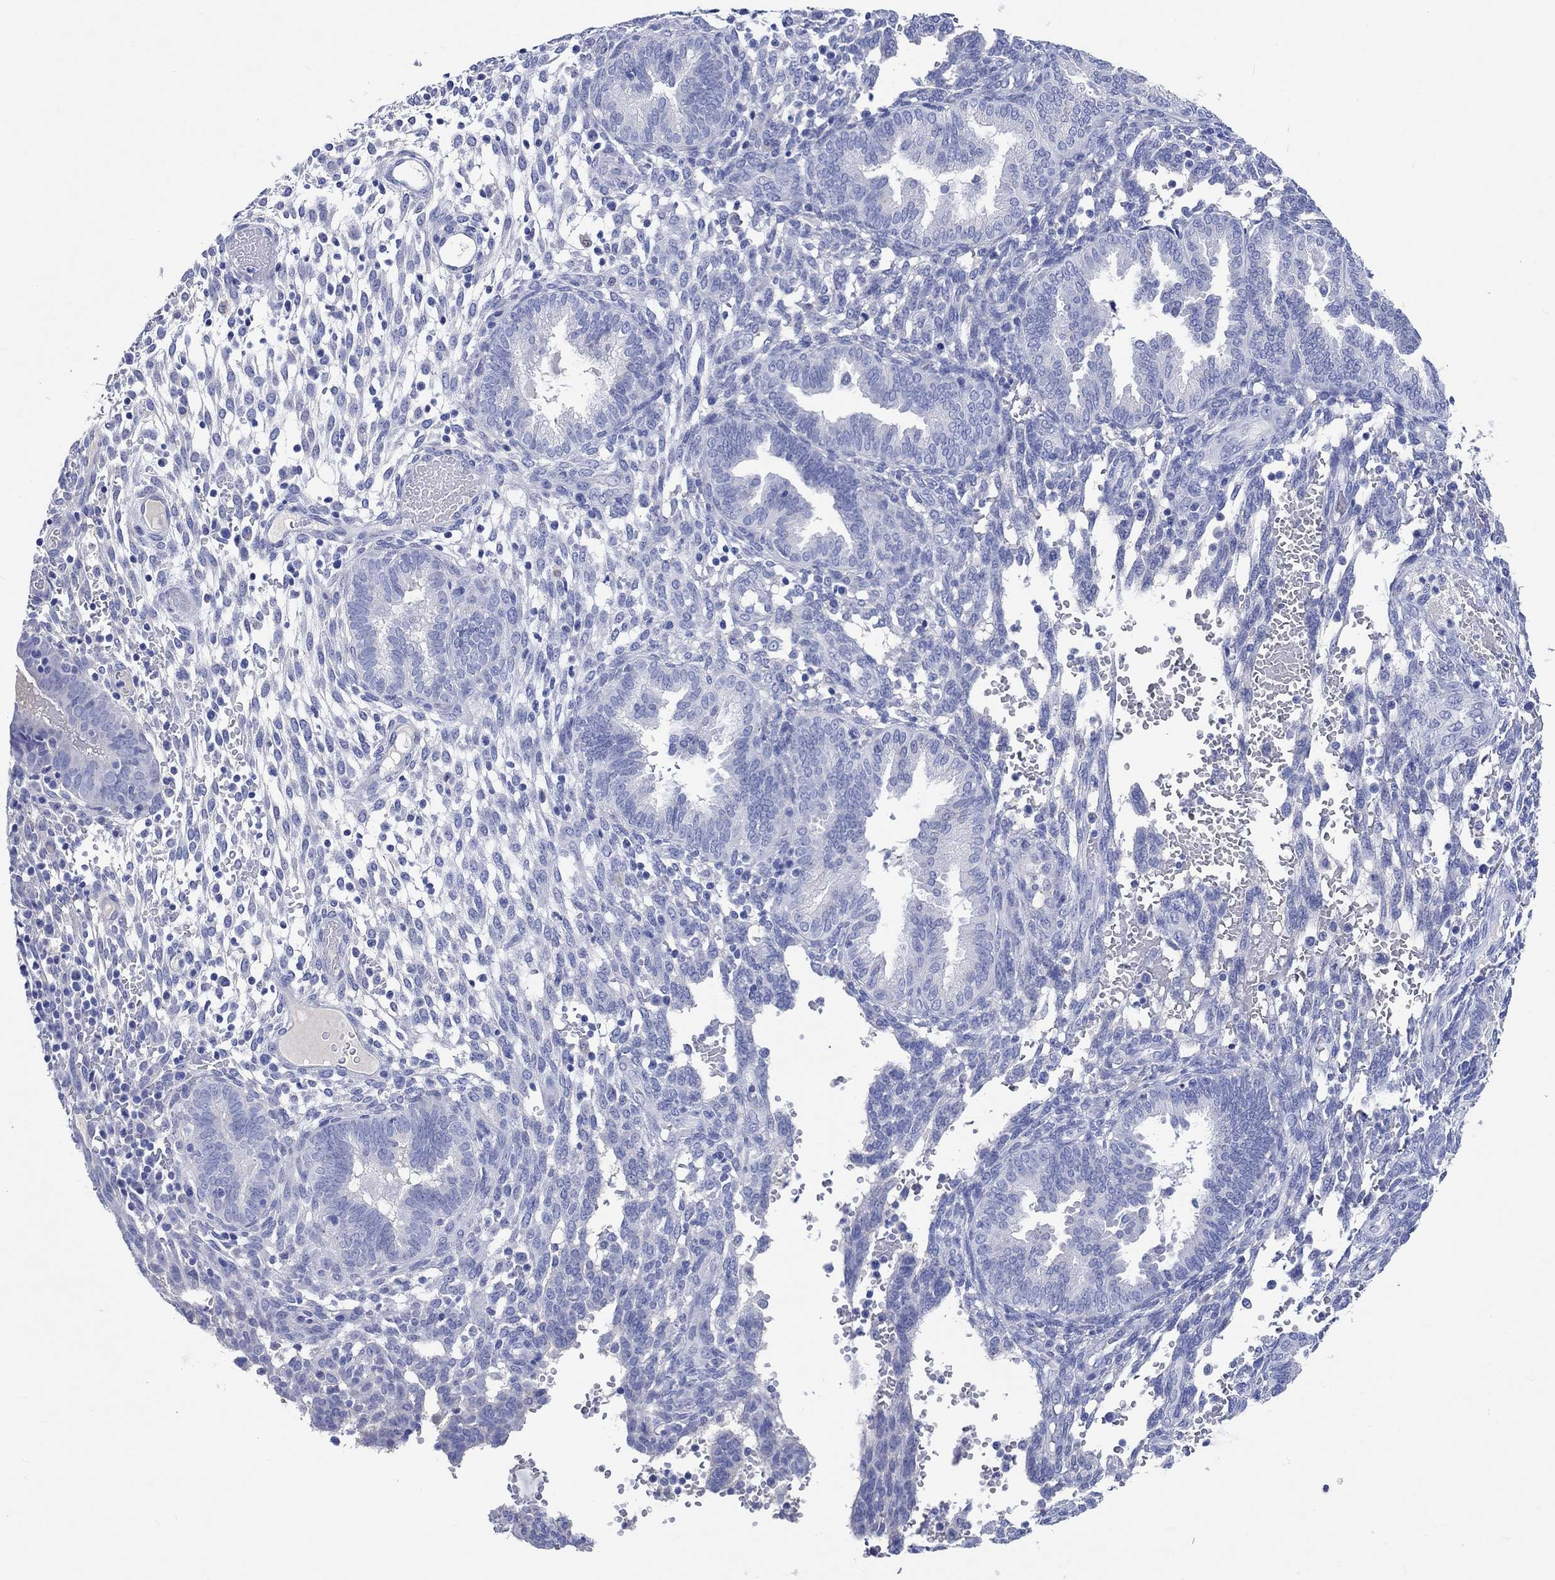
{"staining": {"intensity": "negative", "quantity": "none", "location": "none"}, "tissue": "endometrium", "cell_type": "Cells in endometrial stroma", "image_type": "normal", "snomed": [{"axis": "morphology", "description": "Normal tissue, NOS"}, {"axis": "topography", "description": "Endometrium"}], "caption": "The histopathology image exhibits no significant expression in cells in endometrial stroma of endometrium. (DAB (3,3'-diaminobenzidine) immunohistochemistry, high magnification).", "gene": "SHISA4", "patient": {"sex": "female", "age": 42}}